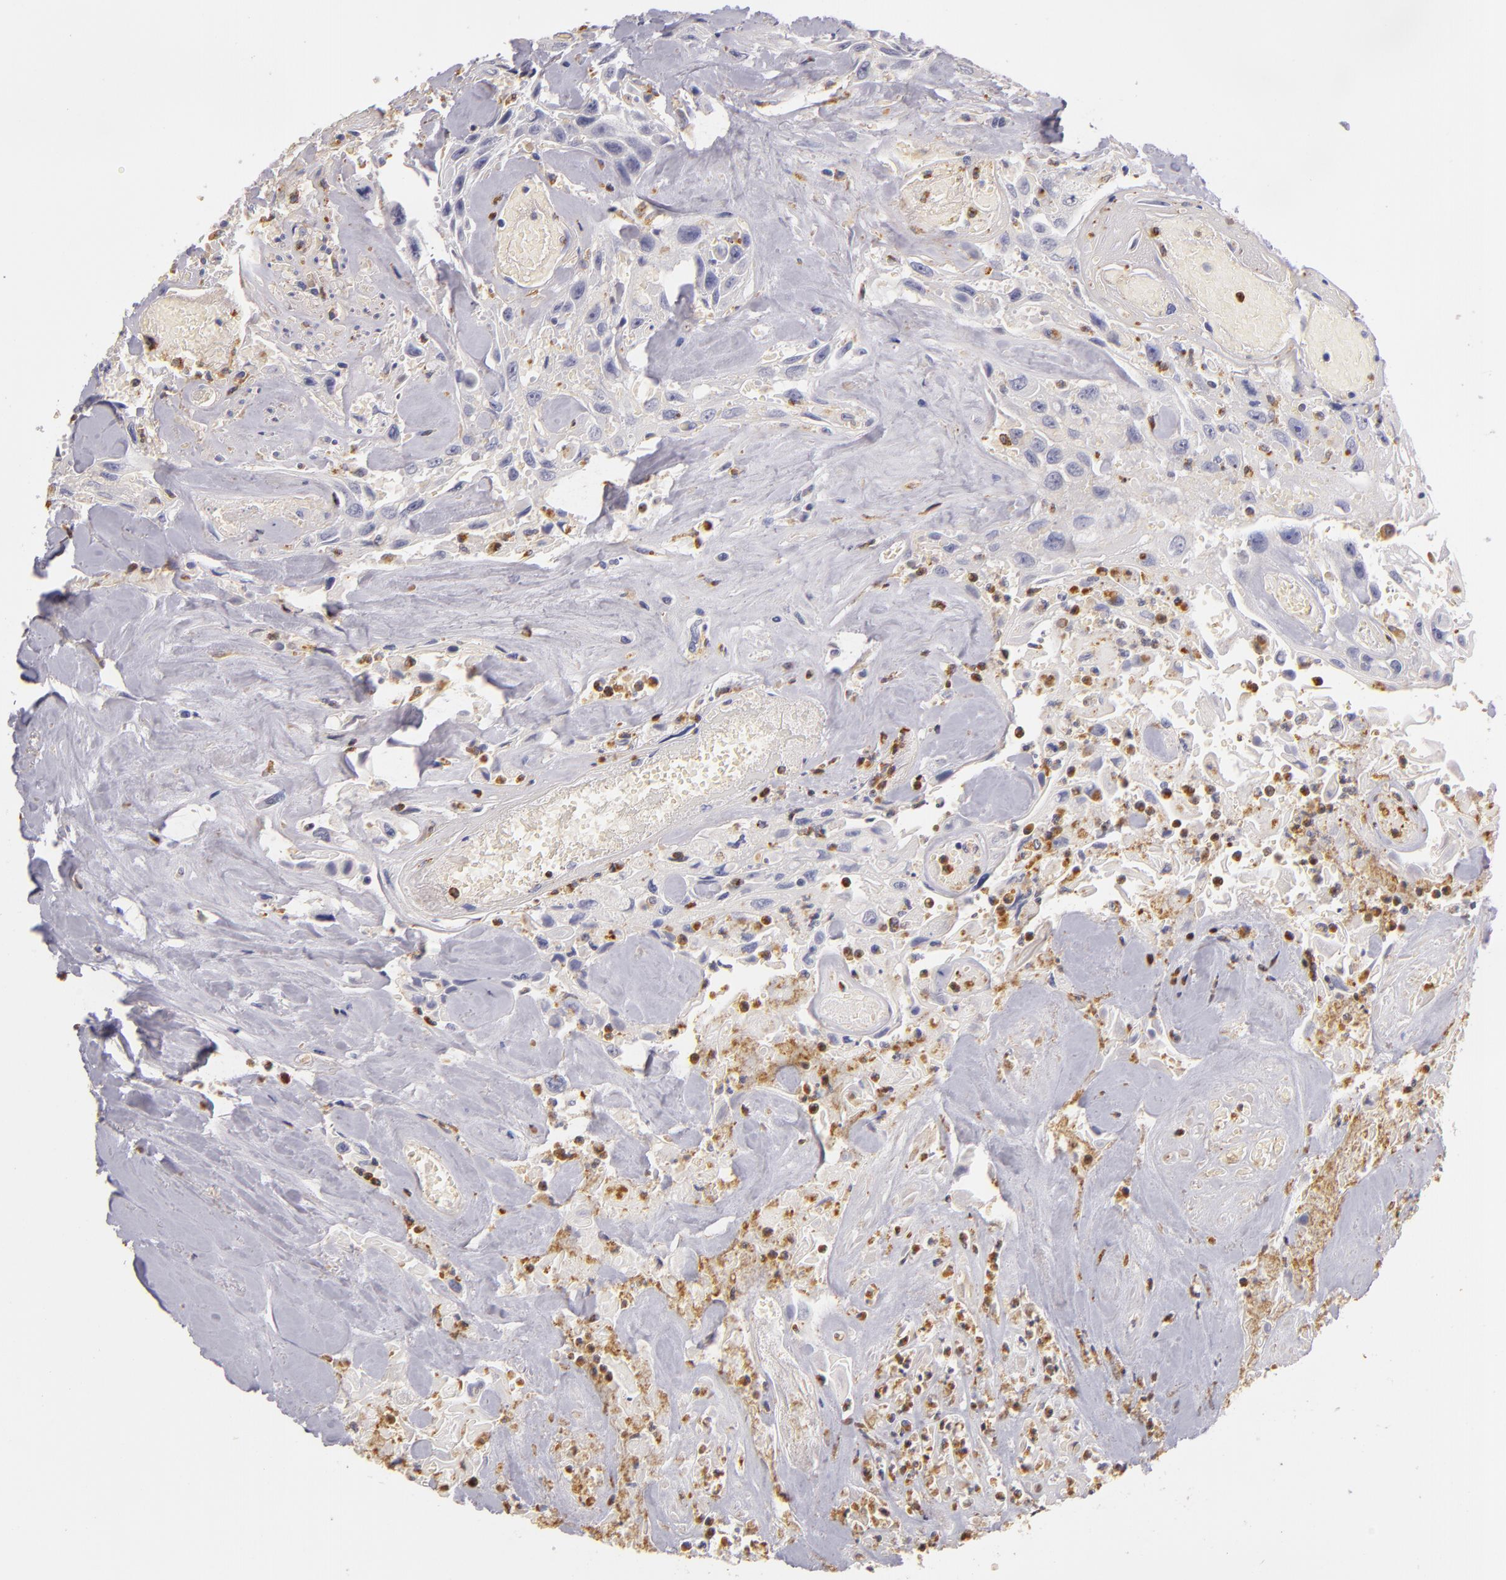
{"staining": {"intensity": "negative", "quantity": "none", "location": "none"}, "tissue": "urothelial cancer", "cell_type": "Tumor cells", "image_type": "cancer", "snomed": [{"axis": "morphology", "description": "Urothelial carcinoma, High grade"}, {"axis": "topography", "description": "Urinary bladder"}], "caption": "A histopathology image of human high-grade urothelial carcinoma is negative for staining in tumor cells.", "gene": "TLR8", "patient": {"sex": "female", "age": 84}}